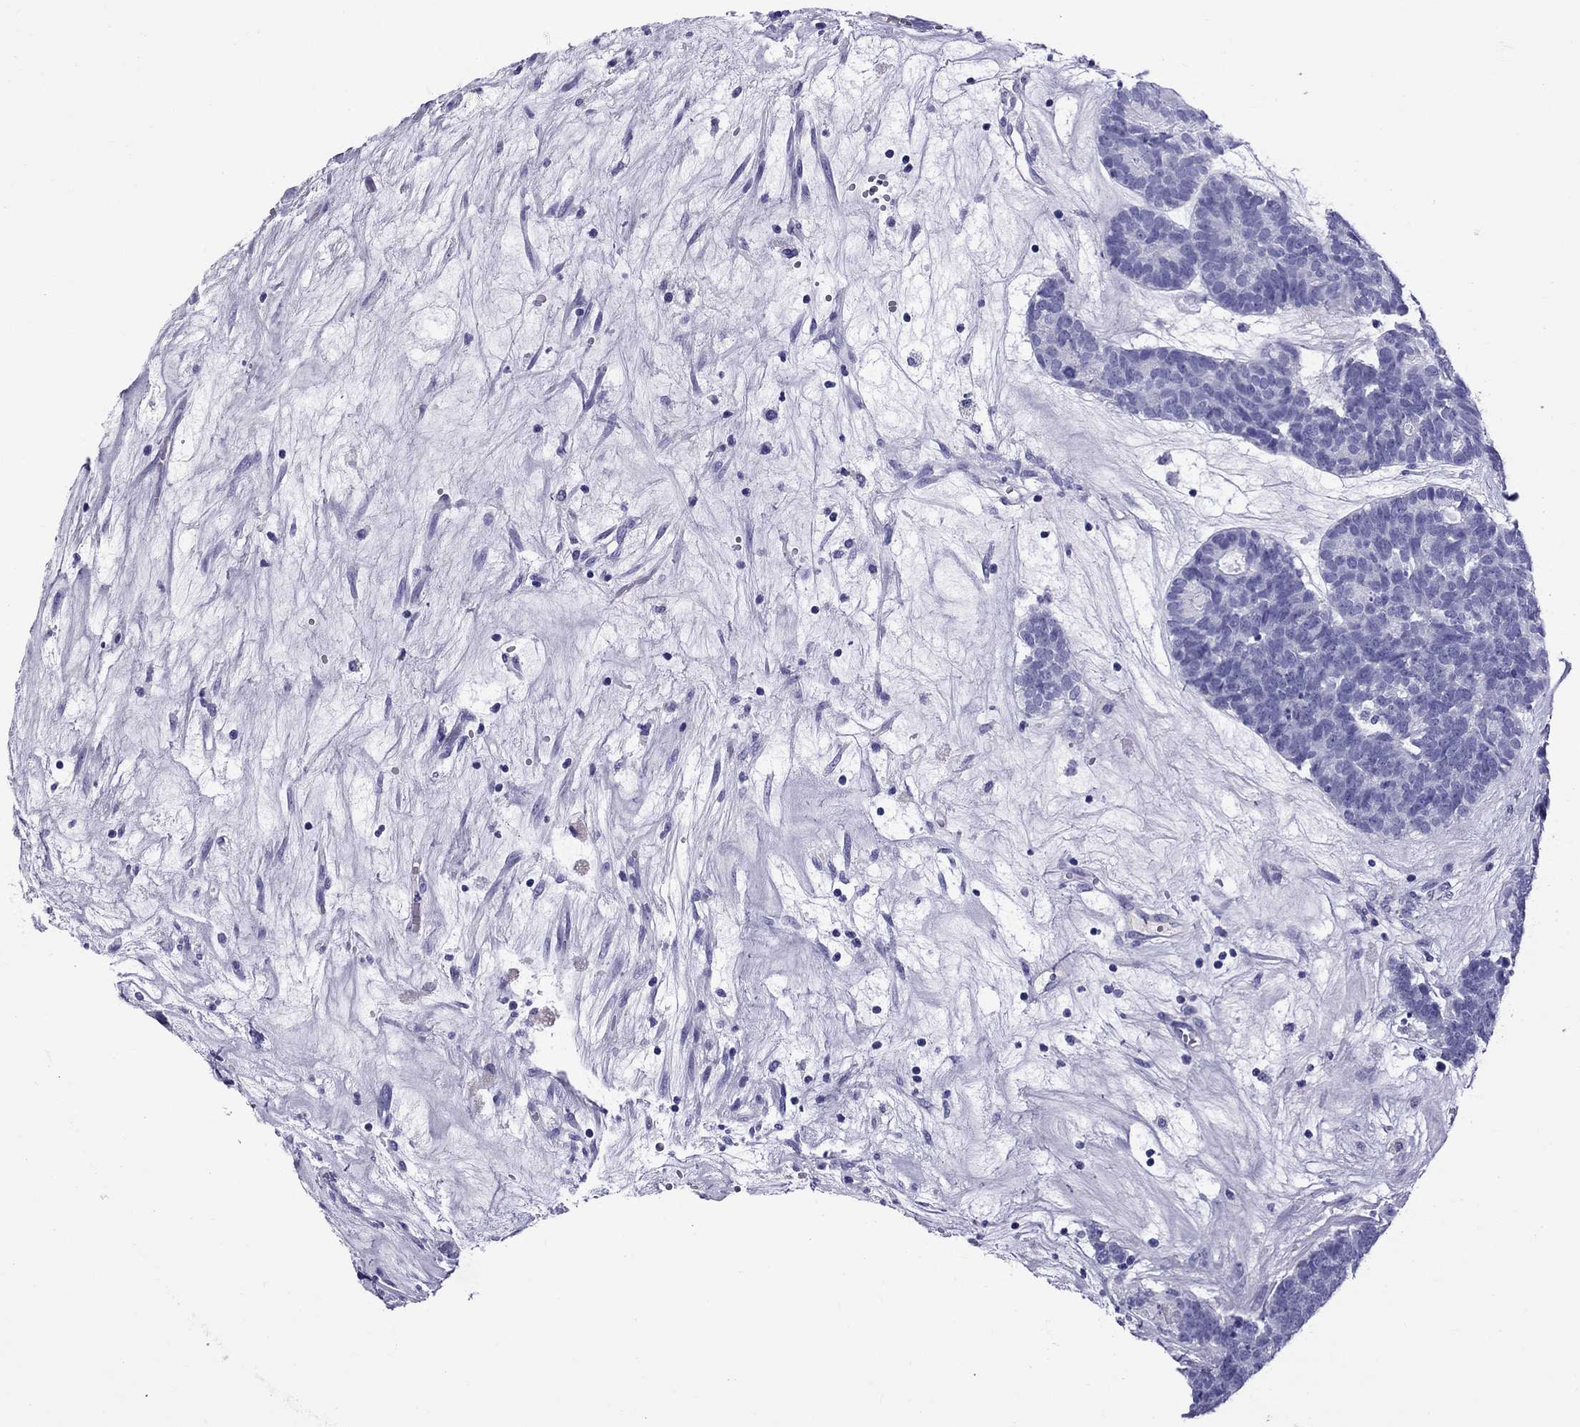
{"staining": {"intensity": "negative", "quantity": "none", "location": "none"}, "tissue": "head and neck cancer", "cell_type": "Tumor cells", "image_type": "cancer", "snomed": [{"axis": "morphology", "description": "Adenocarcinoma, NOS"}, {"axis": "topography", "description": "Head-Neck"}], "caption": "DAB immunohistochemical staining of human head and neck cancer (adenocarcinoma) reveals no significant expression in tumor cells.", "gene": "SCART1", "patient": {"sex": "female", "age": 81}}